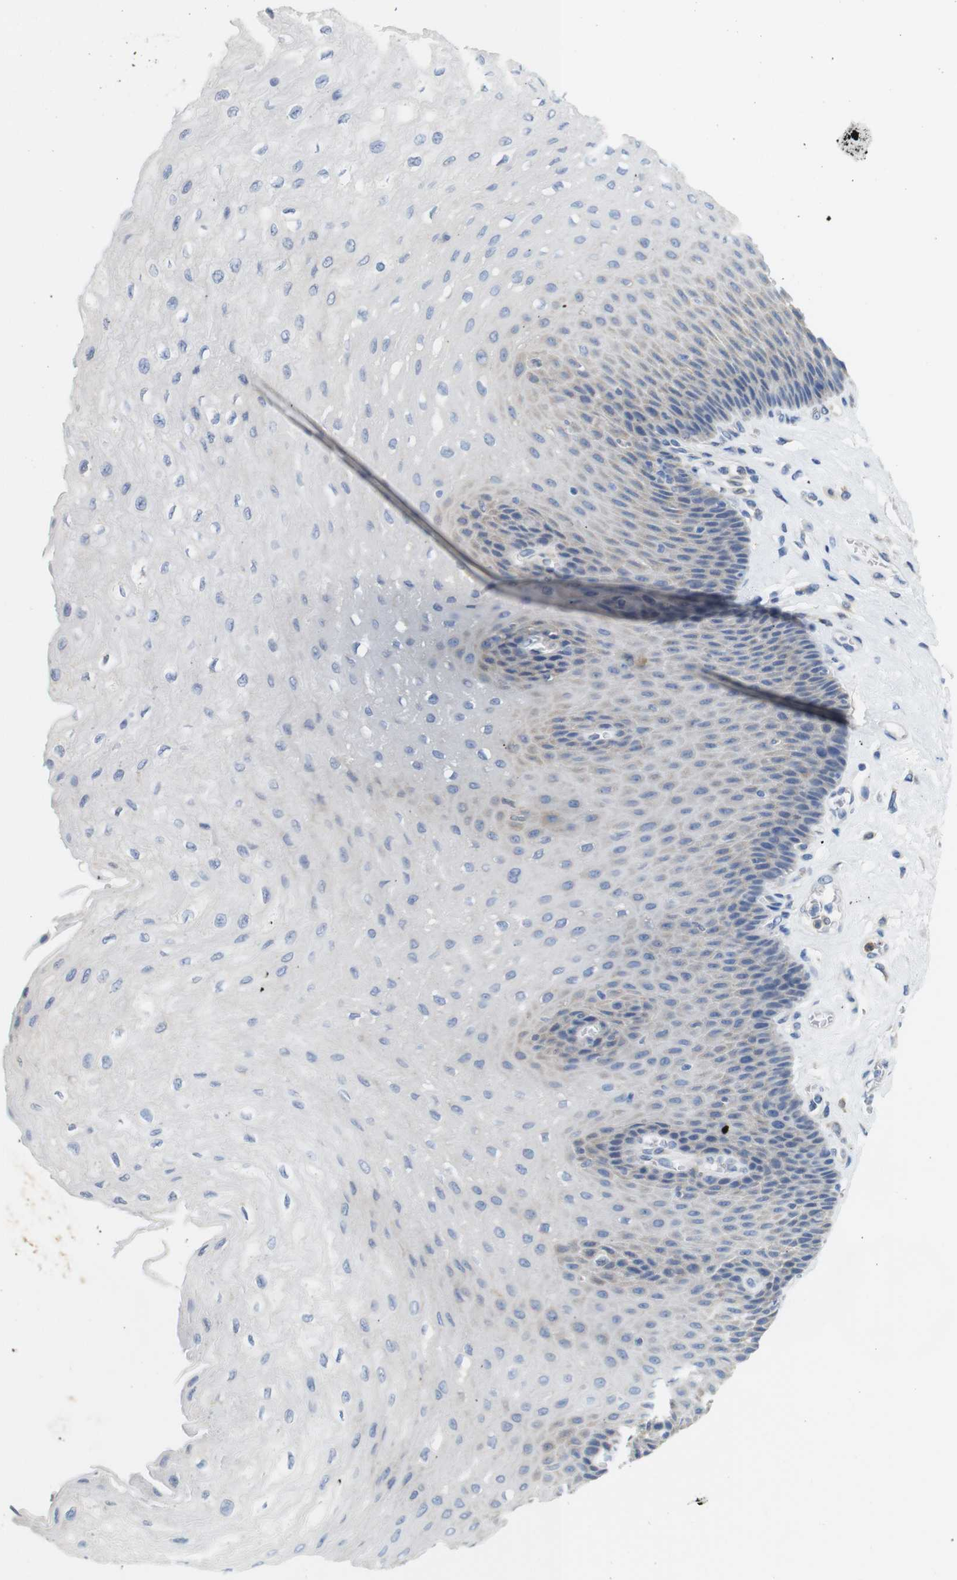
{"staining": {"intensity": "negative", "quantity": "none", "location": "none"}, "tissue": "esophagus", "cell_type": "Squamous epithelial cells", "image_type": "normal", "snomed": [{"axis": "morphology", "description": "Normal tissue, NOS"}, {"axis": "topography", "description": "Esophagus"}], "caption": "This is an IHC image of unremarkable esophagus. There is no expression in squamous epithelial cells.", "gene": "NEBL", "patient": {"sex": "female", "age": 72}}